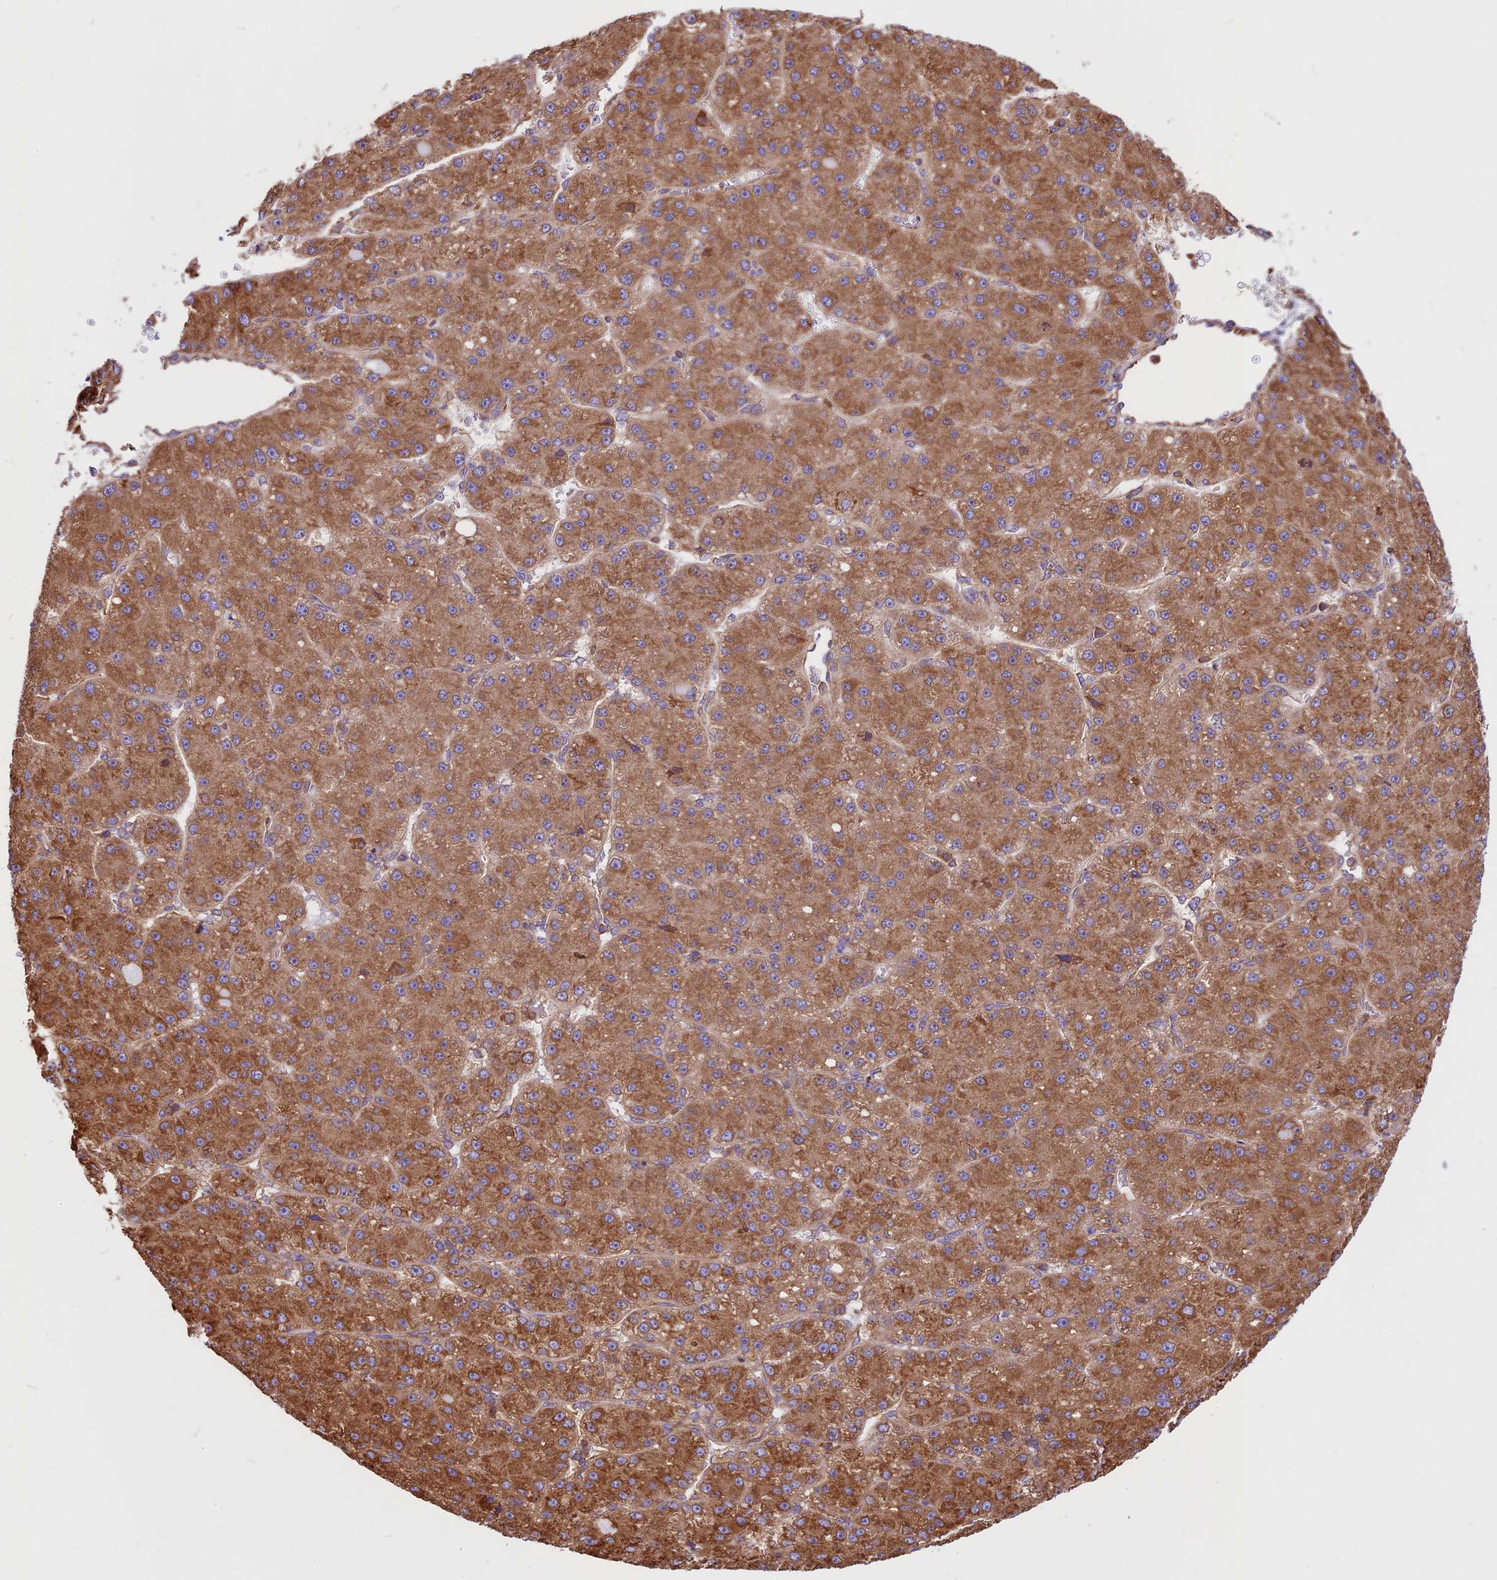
{"staining": {"intensity": "moderate", "quantity": ">75%", "location": "cytoplasmic/membranous"}, "tissue": "liver cancer", "cell_type": "Tumor cells", "image_type": "cancer", "snomed": [{"axis": "morphology", "description": "Carcinoma, Hepatocellular, NOS"}, {"axis": "topography", "description": "Liver"}], "caption": "High-magnification brightfield microscopy of hepatocellular carcinoma (liver) stained with DAB (3,3'-diaminobenzidine) (brown) and counterstained with hematoxylin (blue). tumor cells exhibit moderate cytoplasmic/membranous staining is present in about>75% of cells. Using DAB (brown) and hematoxylin (blue) stains, captured at high magnification using brightfield microscopy.", "gene": "KARS1", "patient": {"sex": "male", "age": 67}}